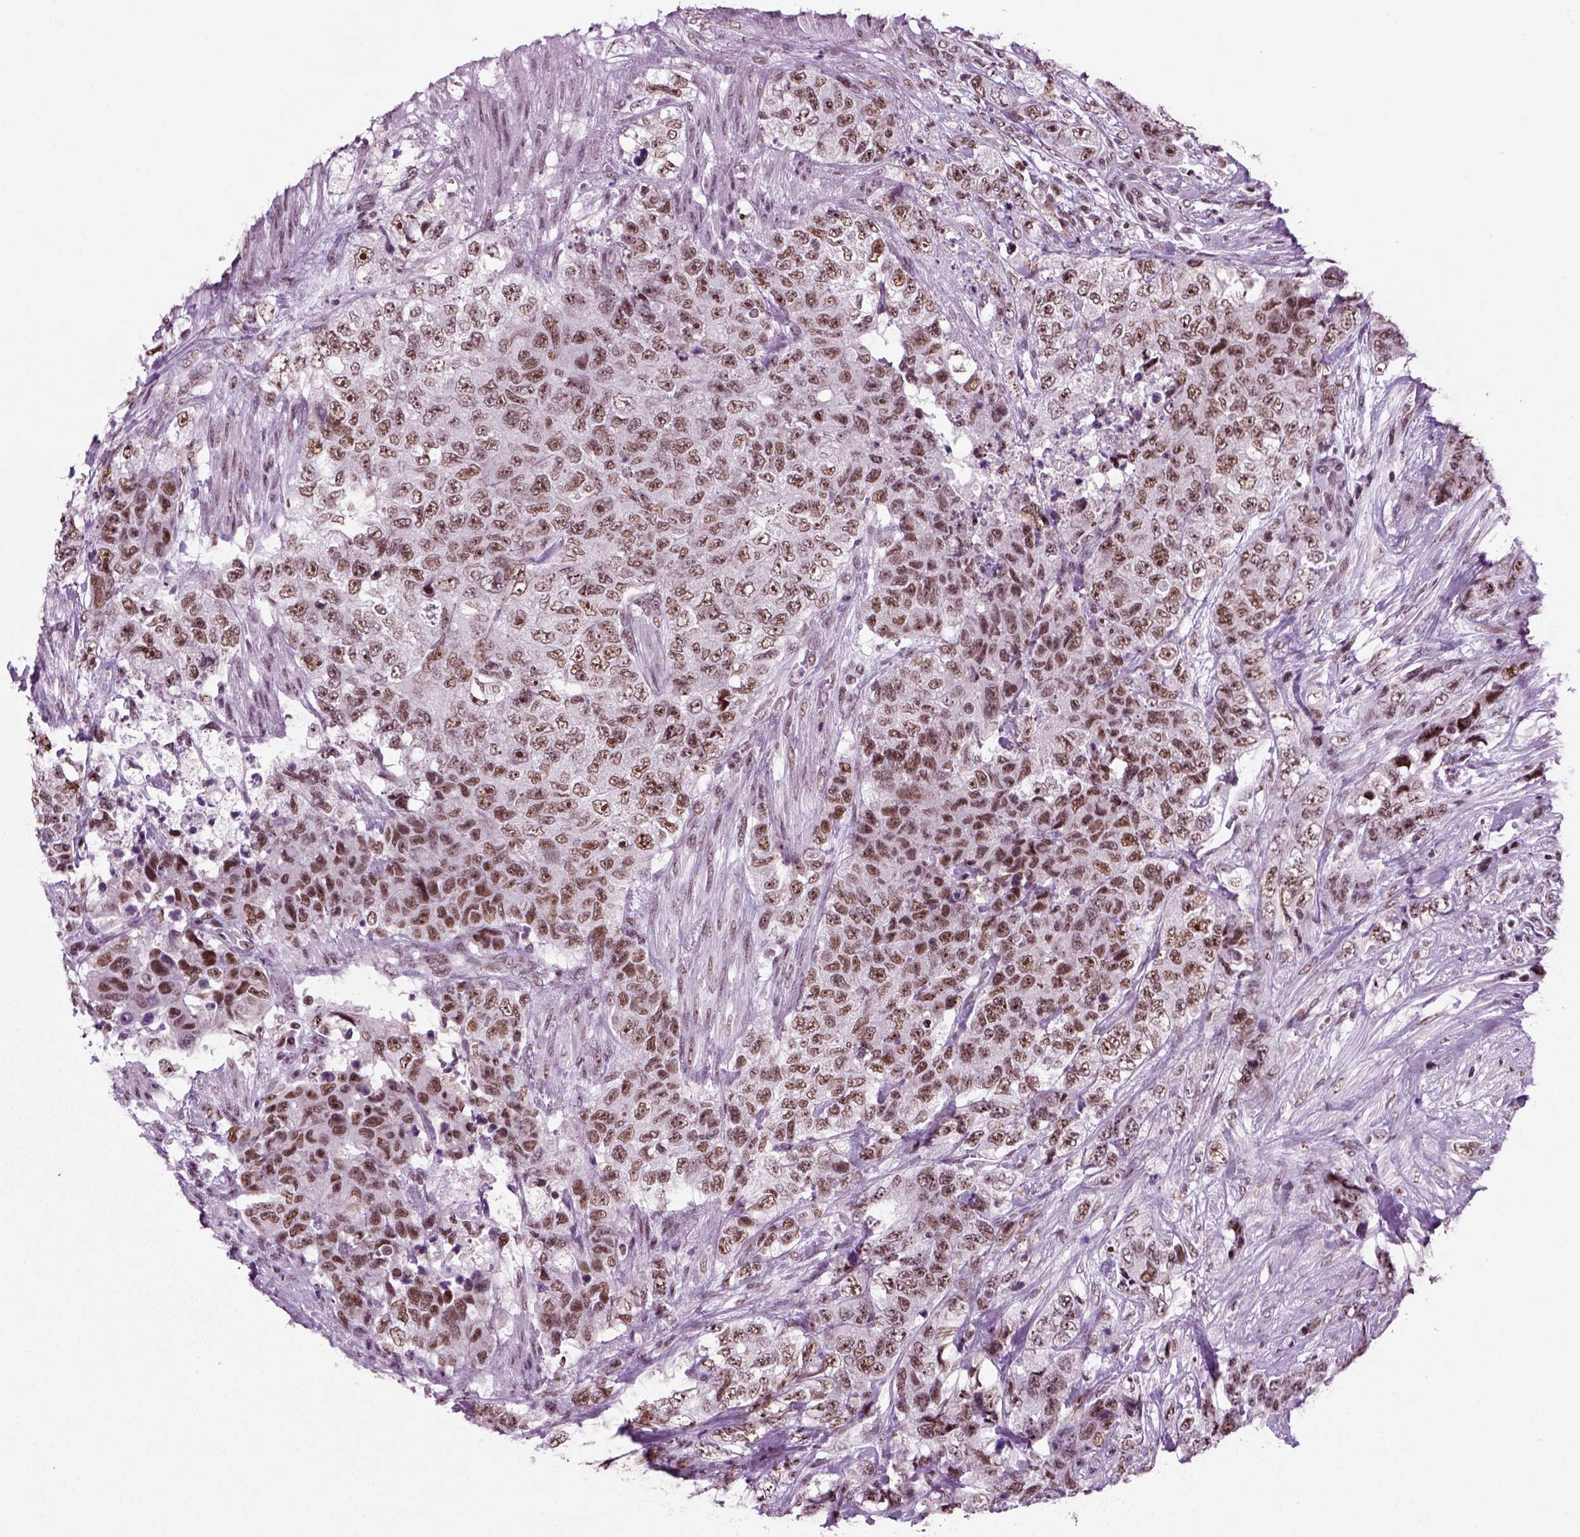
{"staining": {"intensity": "weak", "quantity": ">75%", "location": "nuclear"}, "tissue": "urothelial cancer", "cell_type": "Tumor cells", "image_type": "cancer", "snomed": [{"axis": "morphology", "description": "Urothelial carcinoma, High grade"}, {"axis": "topography", "description": "Urinary bladder"}], "caption": "Immunohistochemical staining of human urothelial cancer reveals low levels of weak nuclear positivity in about >75% of tumor cells.", "gene": "RCOR3", "patient": {"sex": "female", "age": 78}}